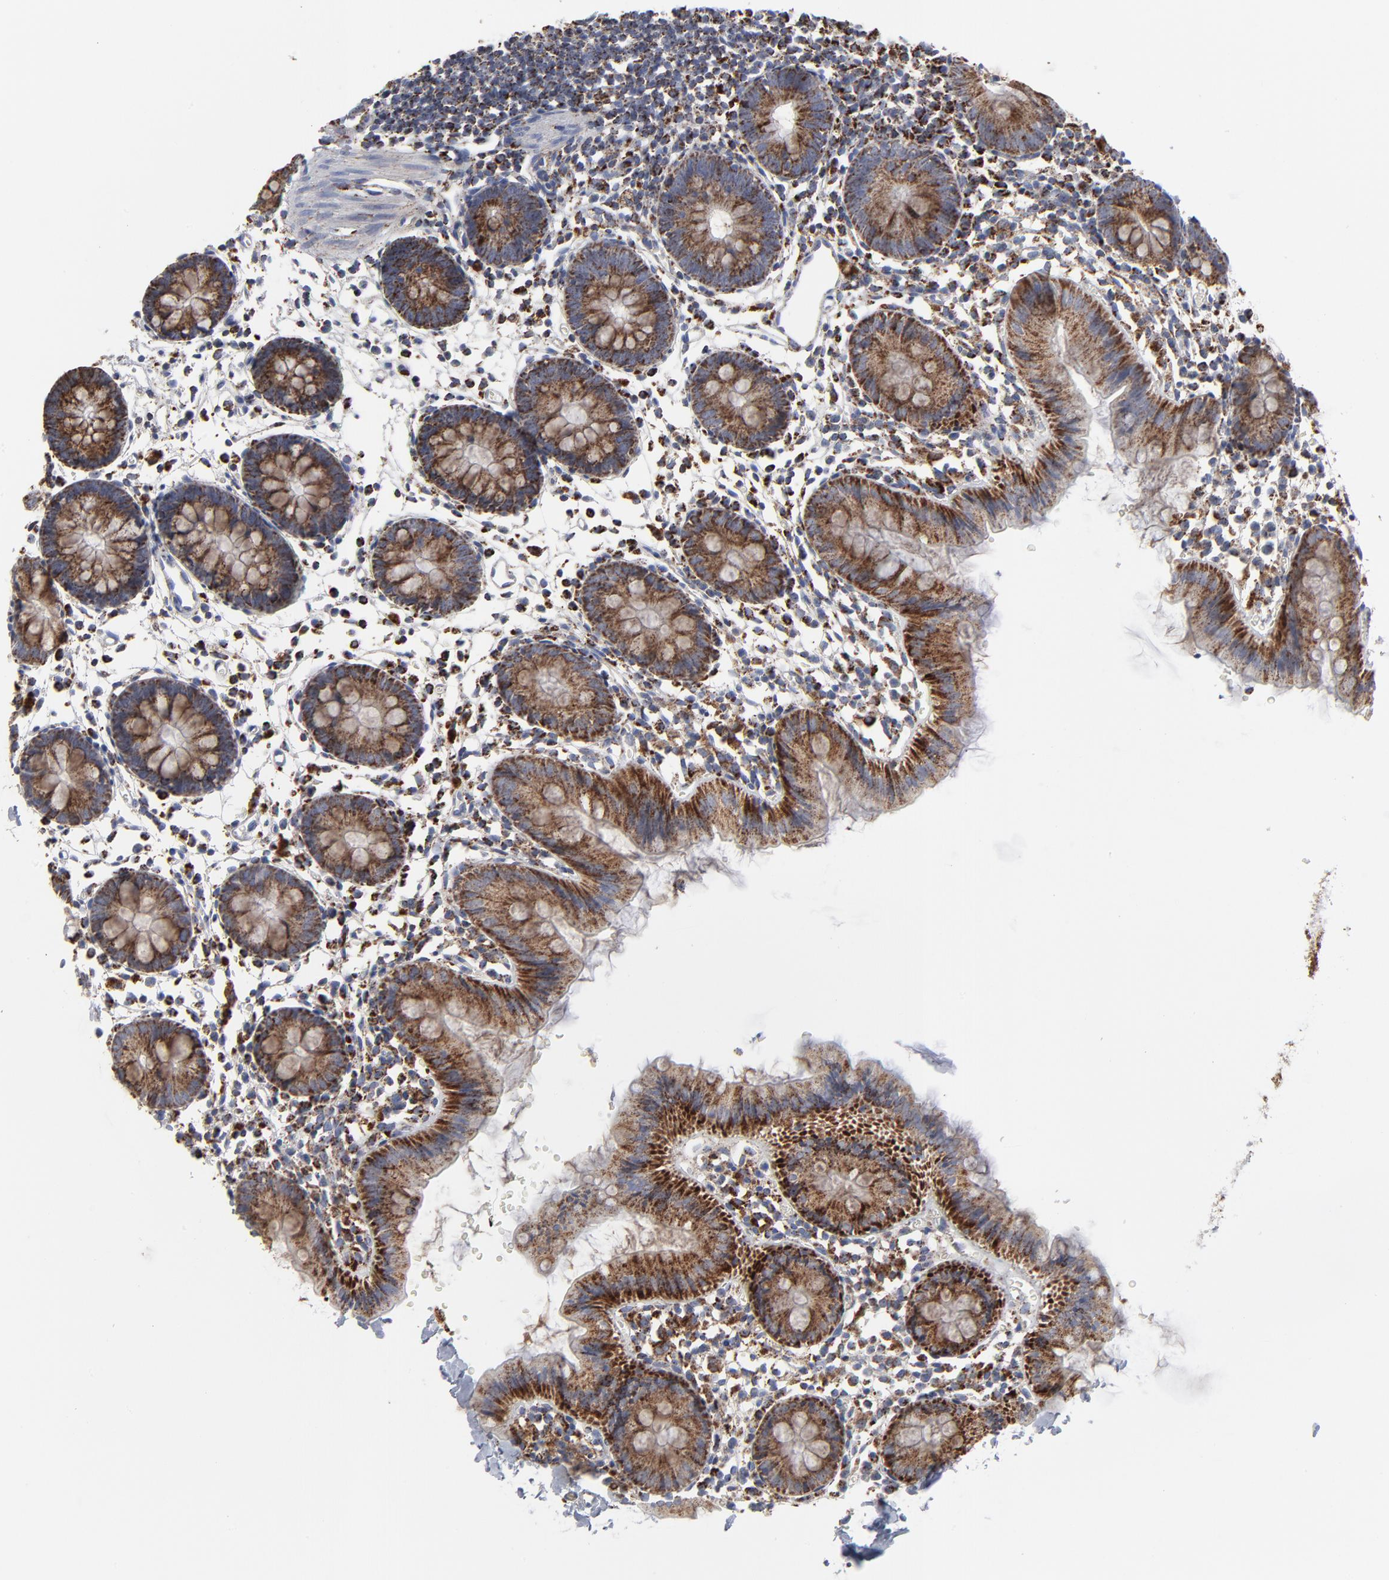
{"staining": {"intensity": "strong", "quantity": ">75%", "location": "cytoplasmic/membranous"}, "tissue": "colon", "cell_type": "Glandular cells", "image_type": "normal", "snomed": [{"axis": "morphology", "description": "Normal tissue, NOS"}, {"axis": "topography", "description": "Colon"}], "caption": "Immunohistochemical staining of normal human colon reveals >75% levels of strong cytoplasmic/membranous protein staining in approximately >75% of glandular cells.", "gene": "TXNRD2", "patient": {"sex": "male", "age": 14}}